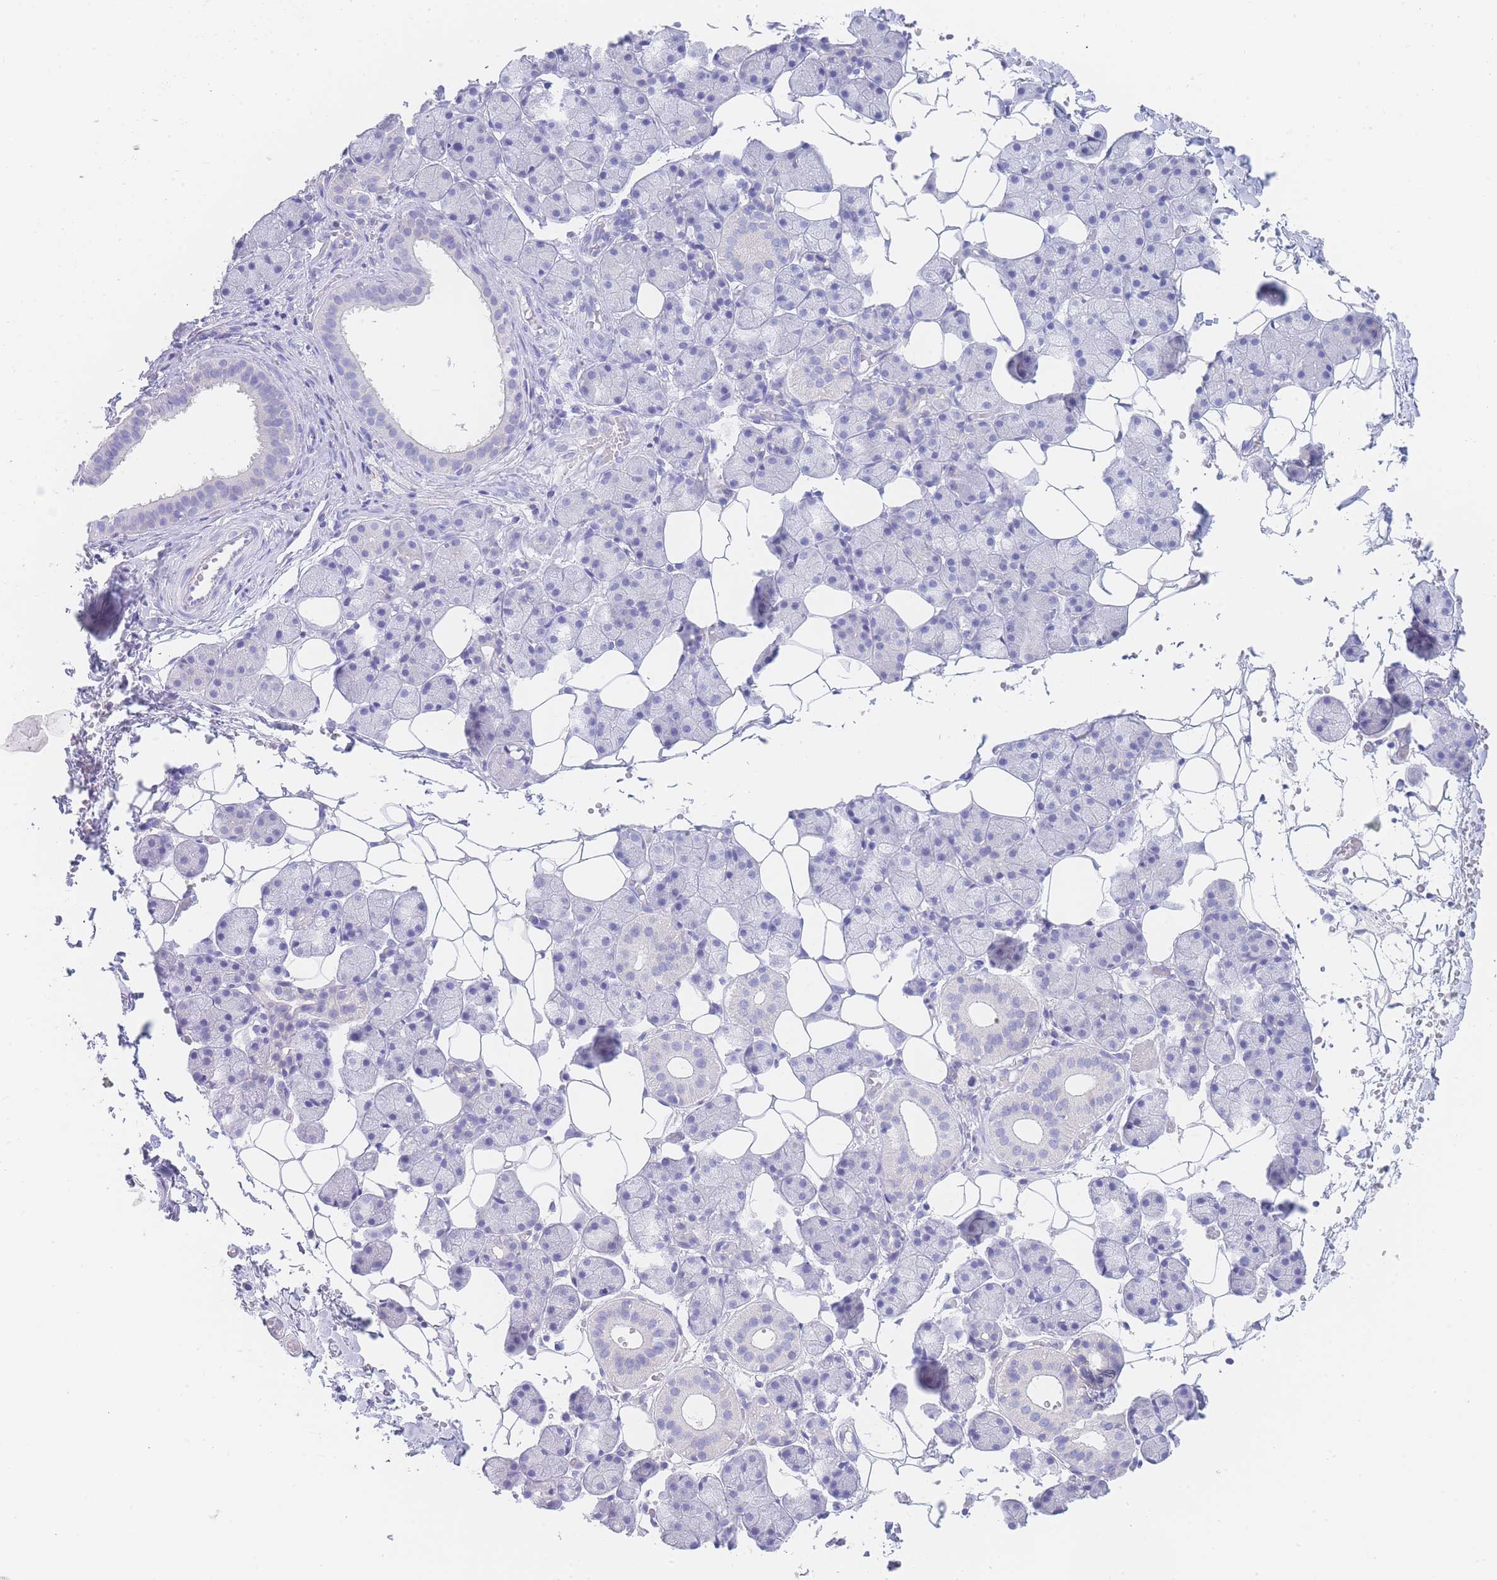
{"staining": {"intensity": "negative", "quantity": "none", "location": "none"}, "tissue": "salivary gland", "cell_type": "Glandular cells", "image_type": "normal", "snomed": [{"axis": "morphology", "description": "Normal tissue, NOS"}, {"axis": "topography", "description": "Salivary gland"}], "caption": "Protein analysis of normal salivary gland displays no significant staining in glandular cells.", "gene": "LZTFL1", "patient": {"sex": "female", "age": 33}}